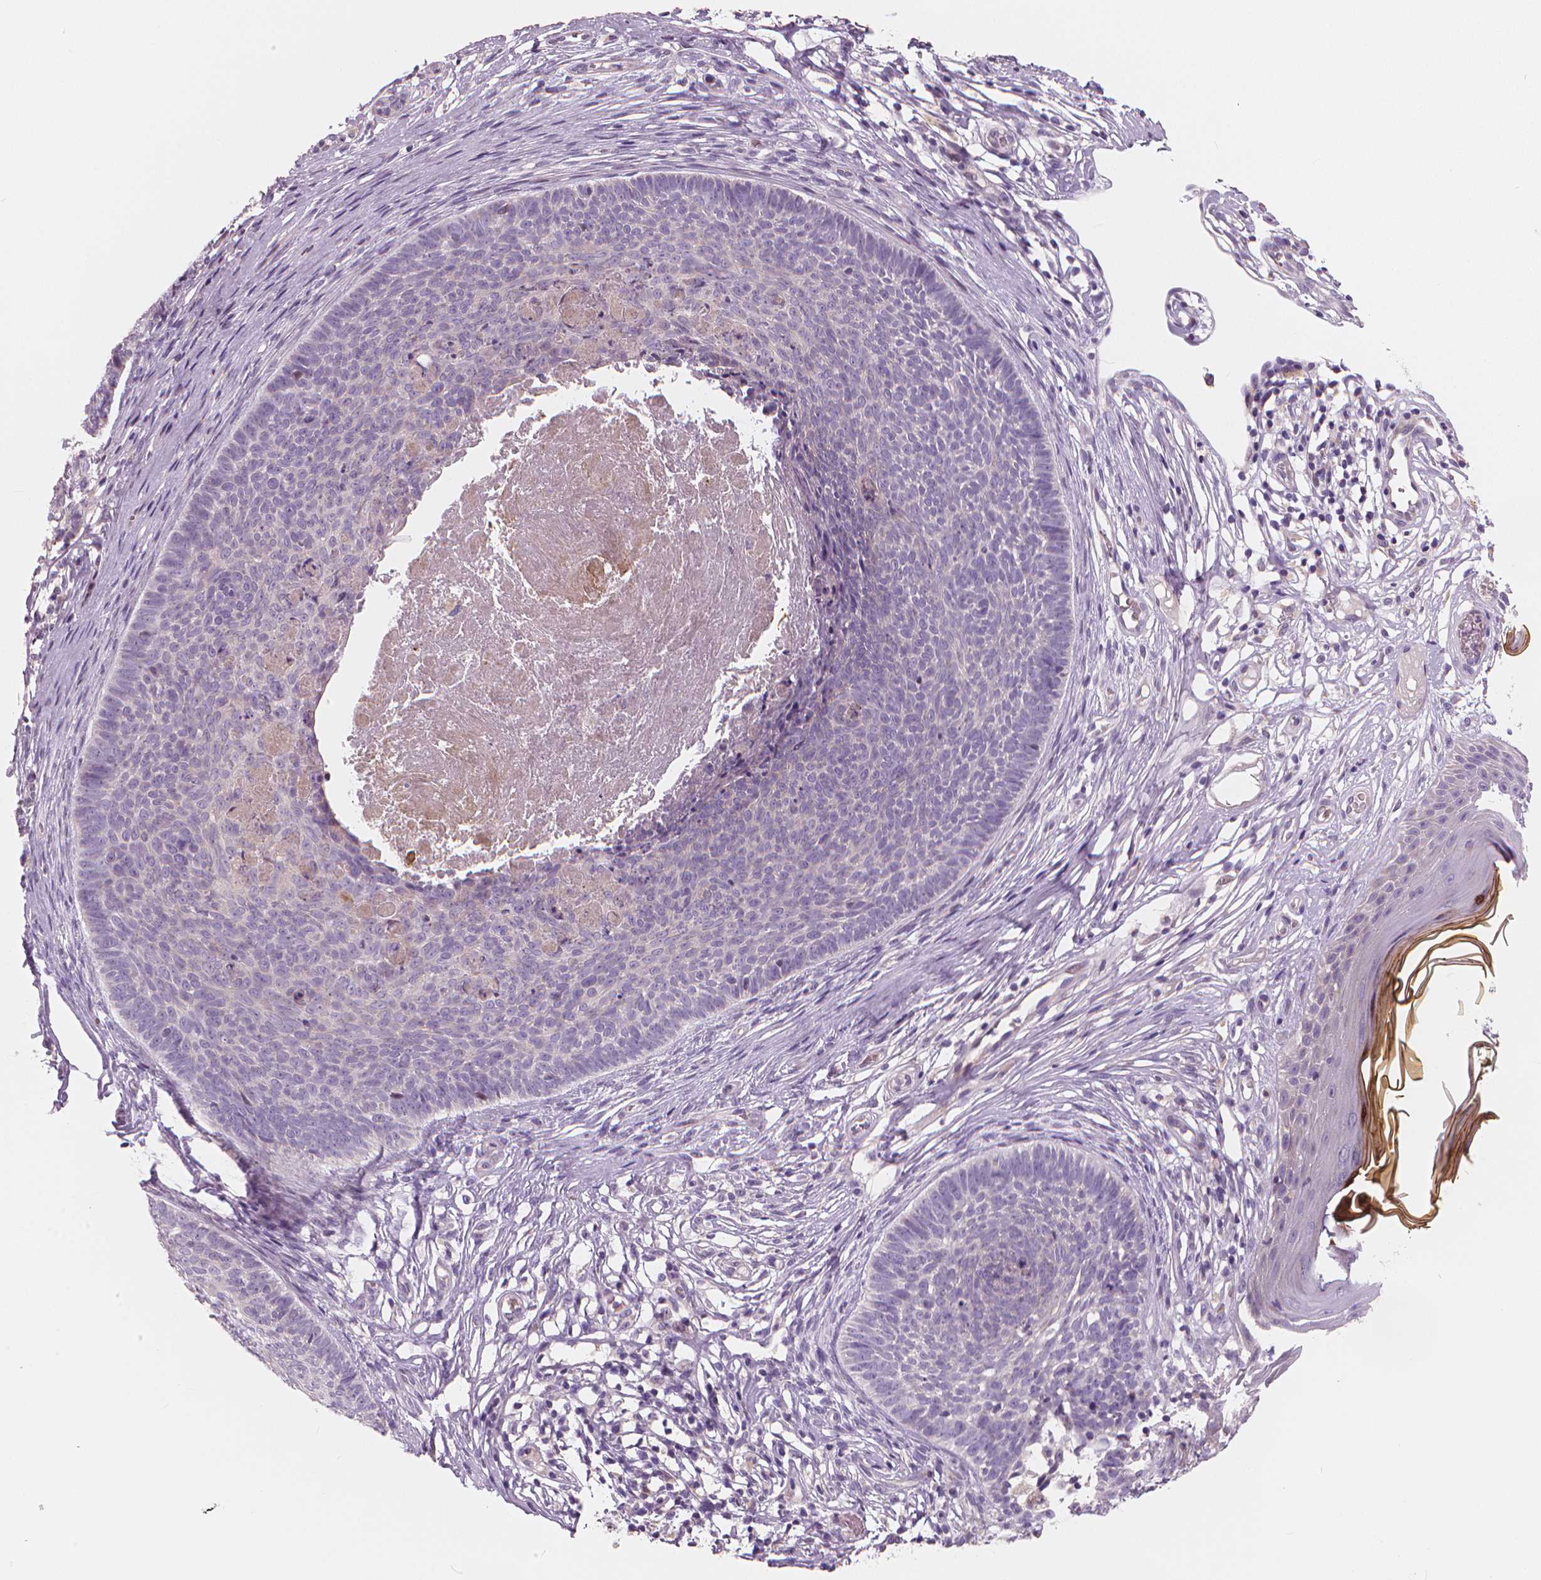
{"staining": {"intensity": "negative", "quantity": "none", "location": "none"}, "tissue": "skin cancer", "cell_type": "Tumor cells", "image_type": "cancer", "snomed": [{"axis": "morphology", "description": "Basal cell carcinoma"}, {"axis": "topography", "description": "Skin"}], "caption": "High magnification brightfield microscopy of basal cell carcinoma (skin) stained with DAB (3,3'-diaminobenzidine) (brown) and counterstained with hematoxylin (blue): tumor cells show no significant staining.", "gene": "RNASE7", "patient": {"sex": "male", "age": 85}}